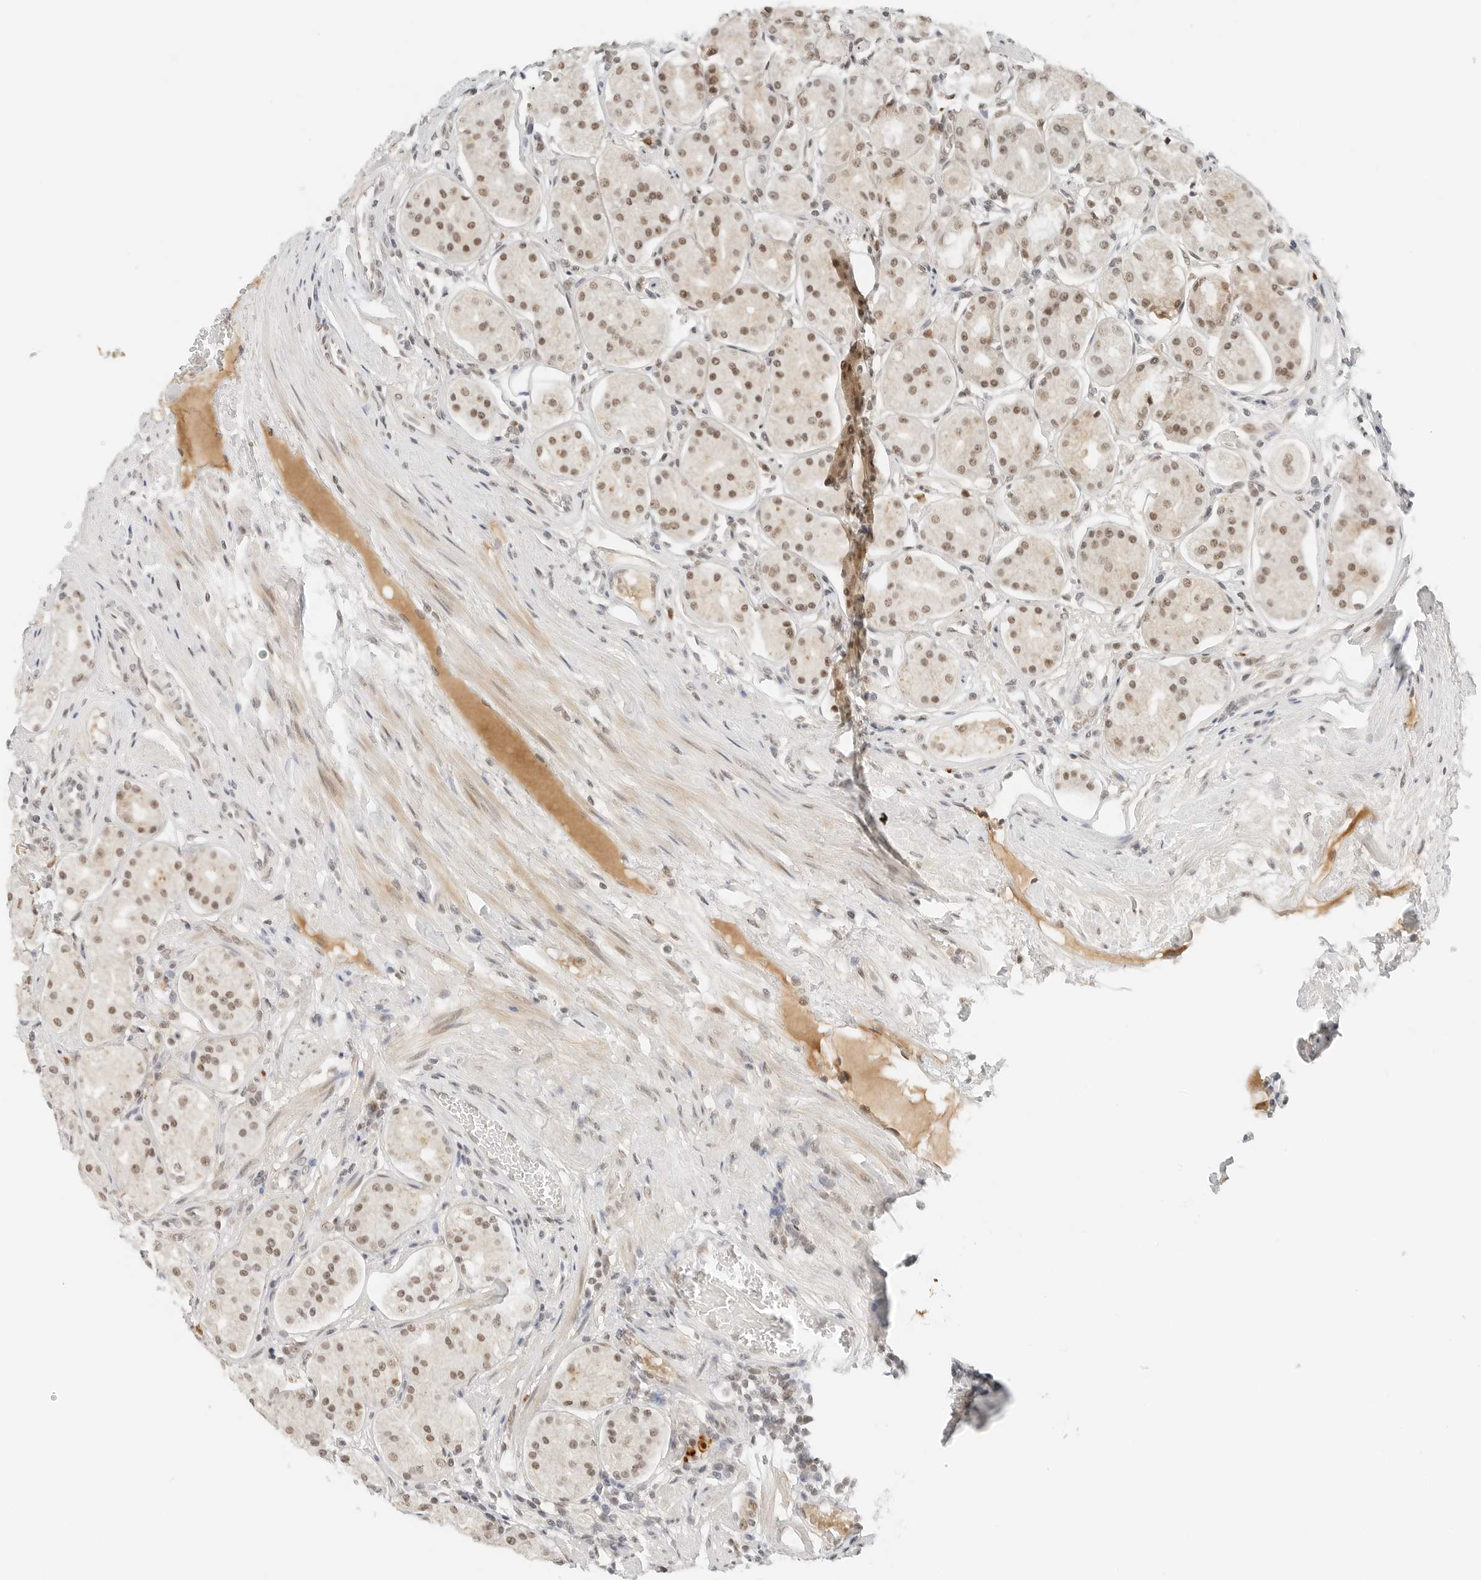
{"staining": {"intensity": "weak", "quantity": ">75%", "location": "cytoplasmic/membranous,nuclear"}, "tissue": "stomach", "cell_type": "Glandular cells", "image_type": "normal", "snomed": [{"axis": "morphology", "description": "Normal tissue, NOS"}, {"axis": "topography", "description": "Stomach"}, {"axis": "topography", "description": "Stomach, lower"}], "caption": "A micrograph of human stomach stained for a protein demonstrates weak cytoplasmic/membranous,nuclear brown staining in glandular cells.", "gene": "NEO1", "patient": {"sex": "female", "age": 56}}